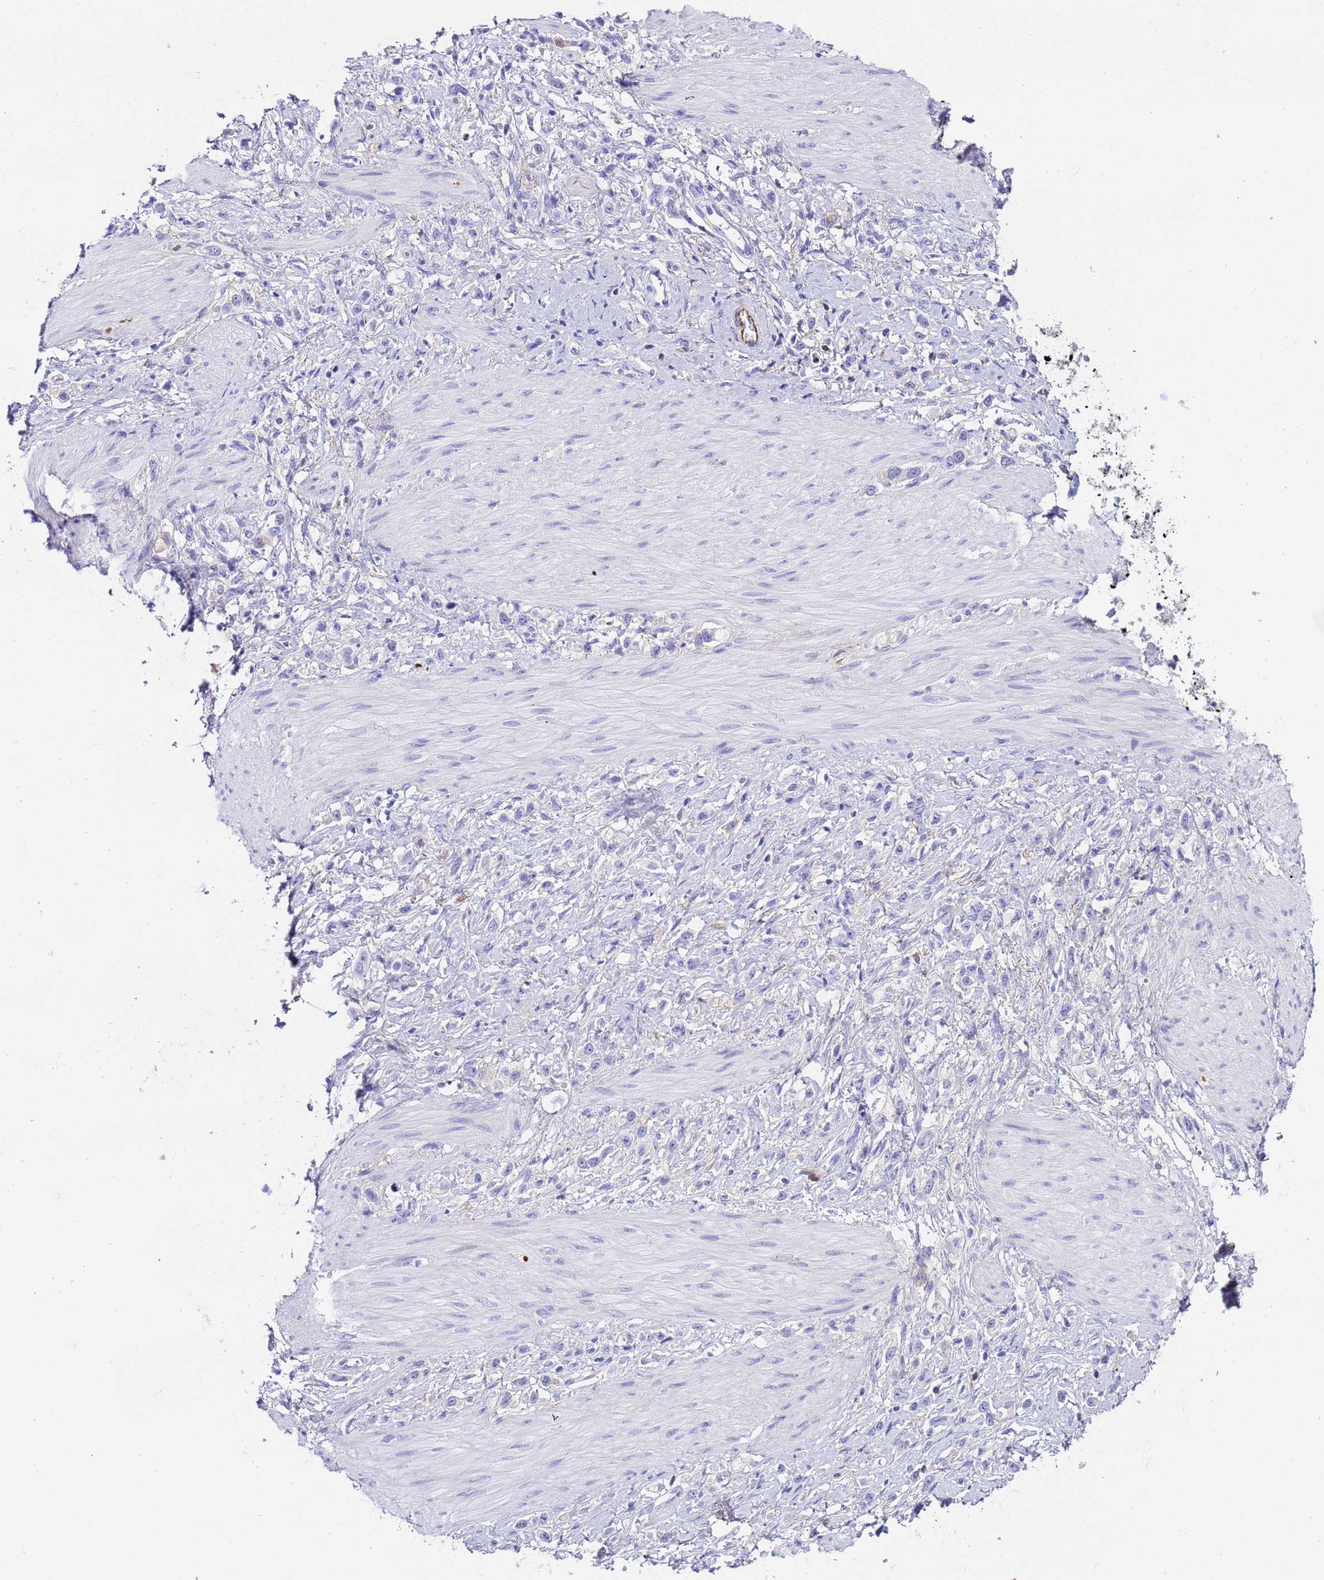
{"staining": {"intensity": "negative", "quantity": "none", "location": "none"}, "tissue": "stomach cancer", "cell_type": "Tumor cells", "image_type": "cancer", "snomed": [{"axis": "morphology", "description": "Adenocarcinoma, NOS"}, {"axis": "topography", "description": "Stomach"}], "caption": "Adenocarcinoma (stomach) was stained to show a protein in brown. There is no significant staining in tumor cells. (Brightfield microscopy of DAB (3,3'-diaminobenzidine) immunohistochemistry at high magnification).", "gene": "CFHR2", "patient": {"sex": "female", "age": 65}}